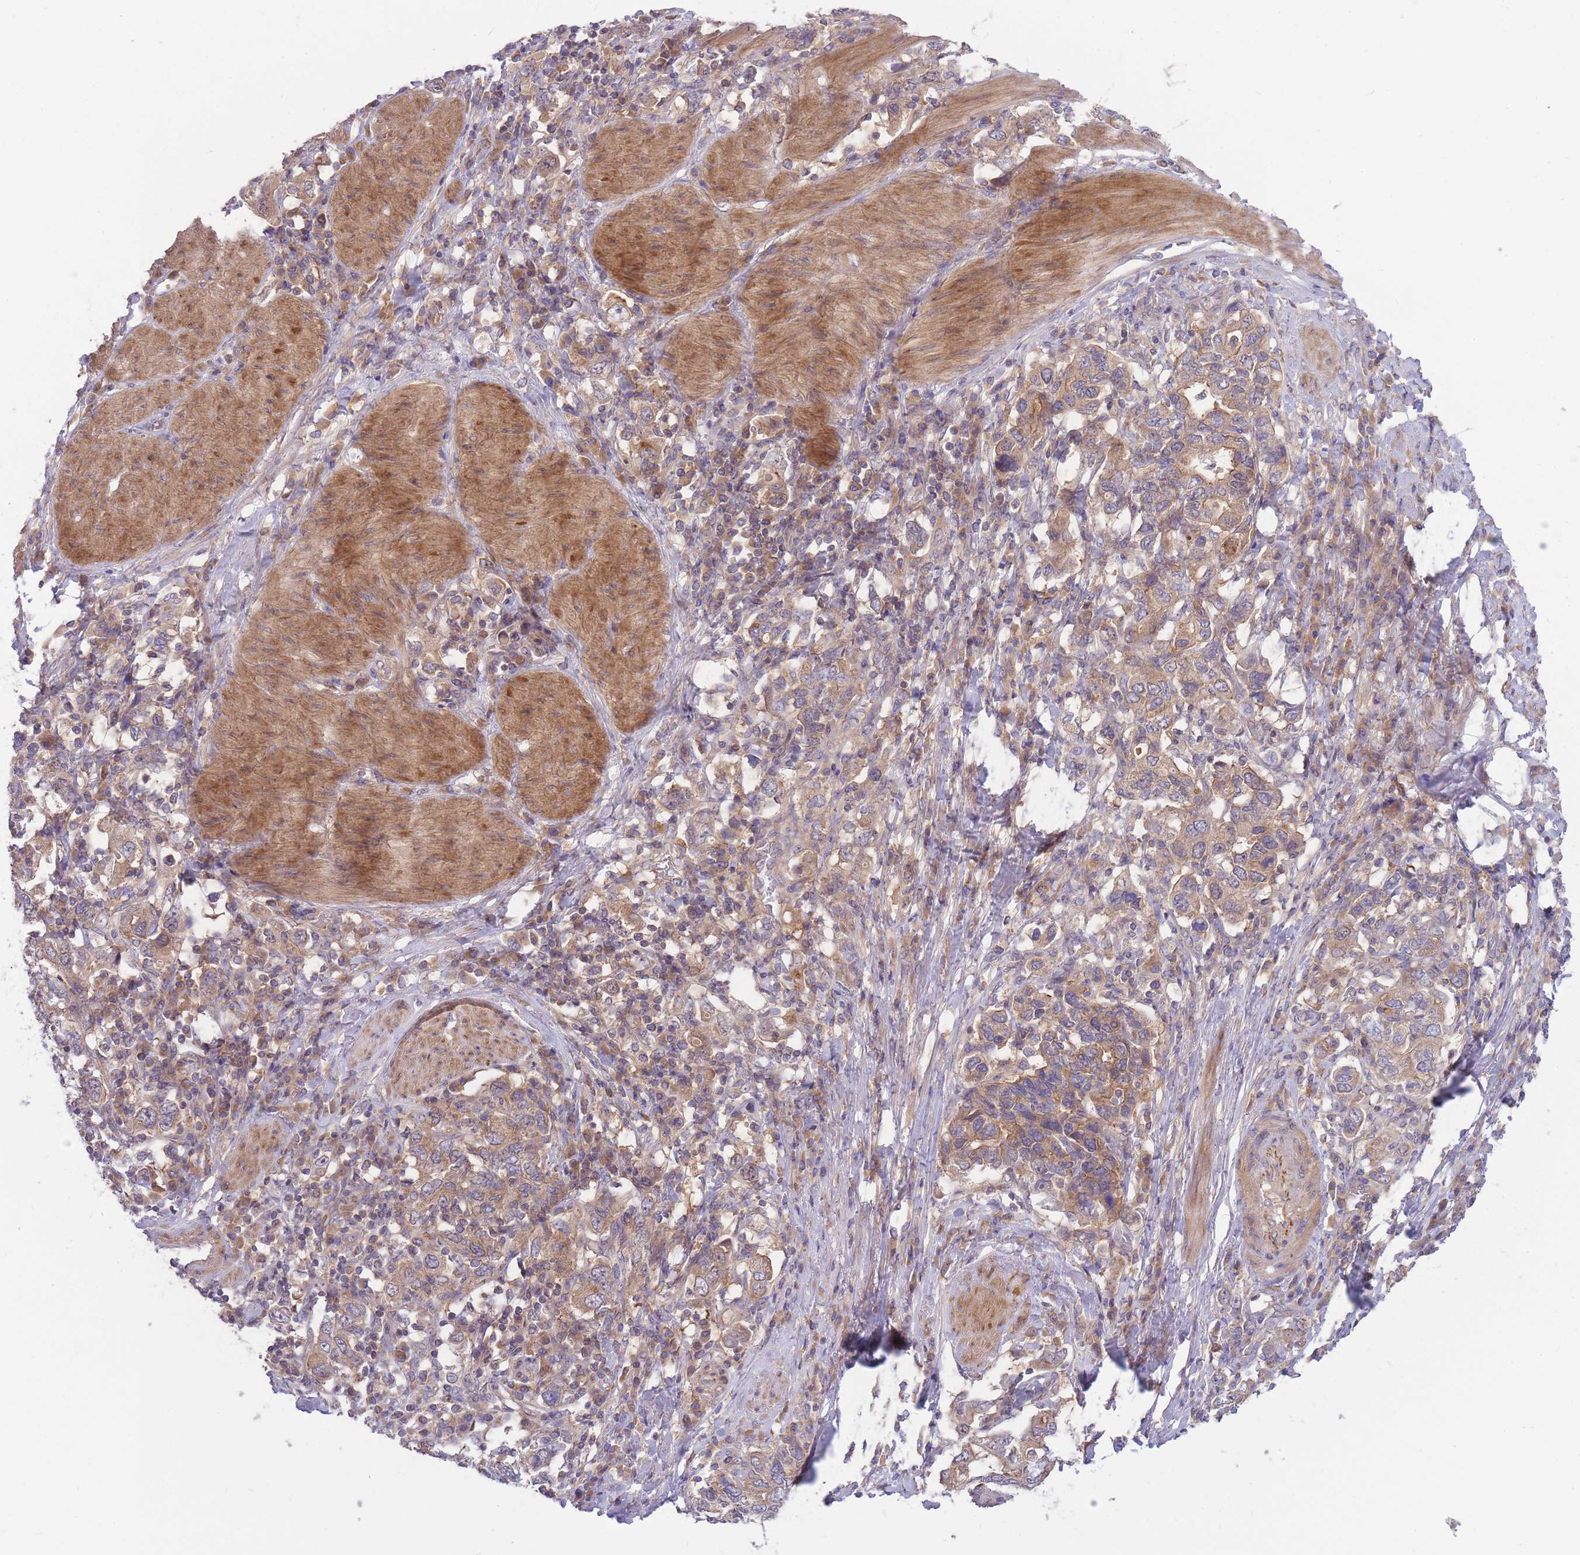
{"staining": {"intensity": "weak", "quantity": ">75%", "location": "cytoplasmic/membranous"}, "tissue": "stomach cancer", "cell_type": "Tumor cells", "image_type": "cancer", "snomed": [{"axis": "morphology", "description": "Adenocarcinoma, NOS"}, {"axis": "topography", "description": "Stomach, upper"}, {"axis": "topography", "description": "Stomach"}], "caption": "Brown immunohistochemical staining in stomach adenocarcinoma shows weak cytoplasmic/membranous expression in about >75% of tumor cells. (DAB (3,3'-diaminobenzidine) IHC with brightfield microscopy, high magnification).", "gene": "PFDN6", "patient": {"sex": "male", "age": 62}}